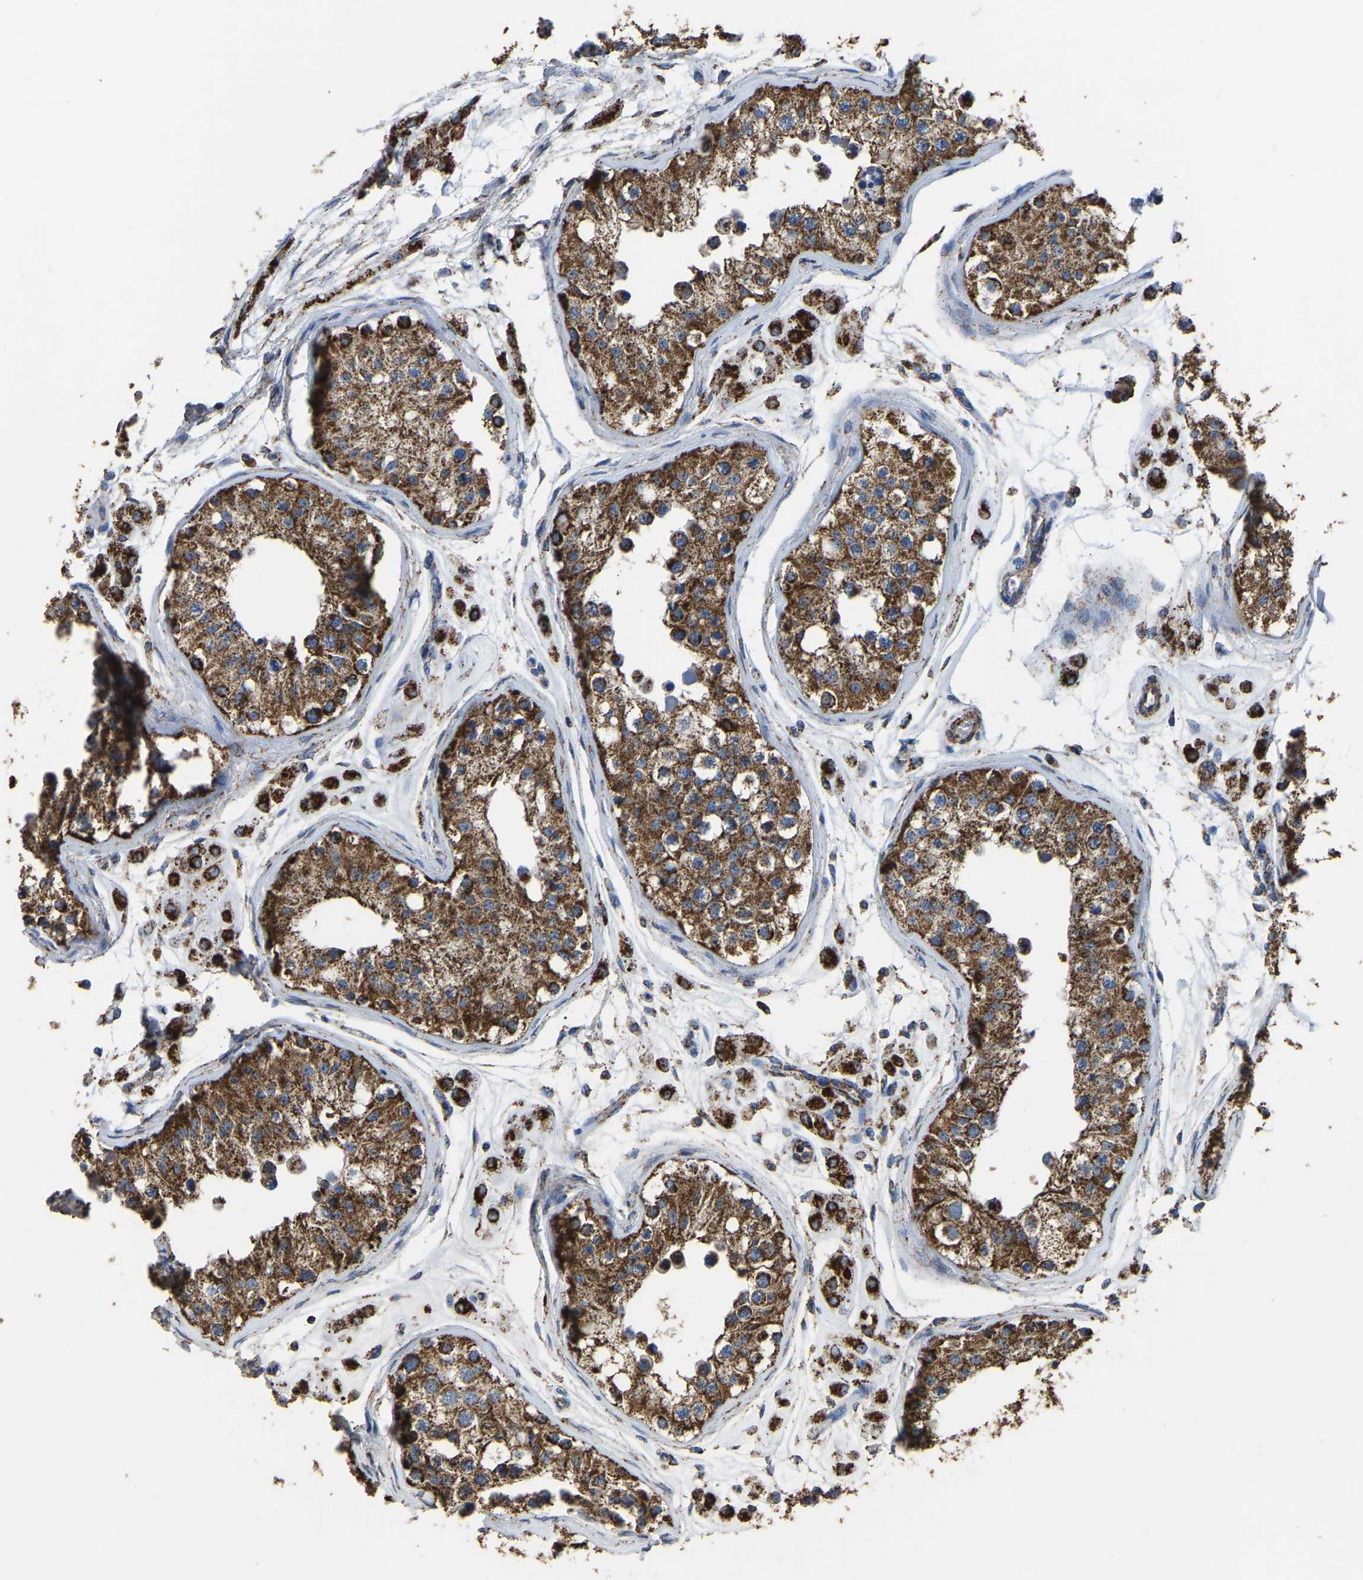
{"staining": {"intensity": "strong", "quantity": ">75%", "location": "cytoplasmic/membranous"}, "tissue": "testis", "cell_type": "Cells in seminiferous ducts", "image_type": "normal", "snomed": [{"axis": "morphology", "description": "Normal tissue, NOS"}, {"axis": "morphology", "description": "Adenocarcinoma, metastatic, NOS"}, {"axis": "topography", "description": "Testis"}], "caption": "Immunohistochemical staining of normal testis demonstrates high levels of strong cytoplasmic/membranous staining in approximately >75% of cells in seminiferous ducts. The protein of interest is shown in brown color, while the nuclei are stained blue.", "gene": "ETFA", "patient": {"sex": "male", "age": 26}}